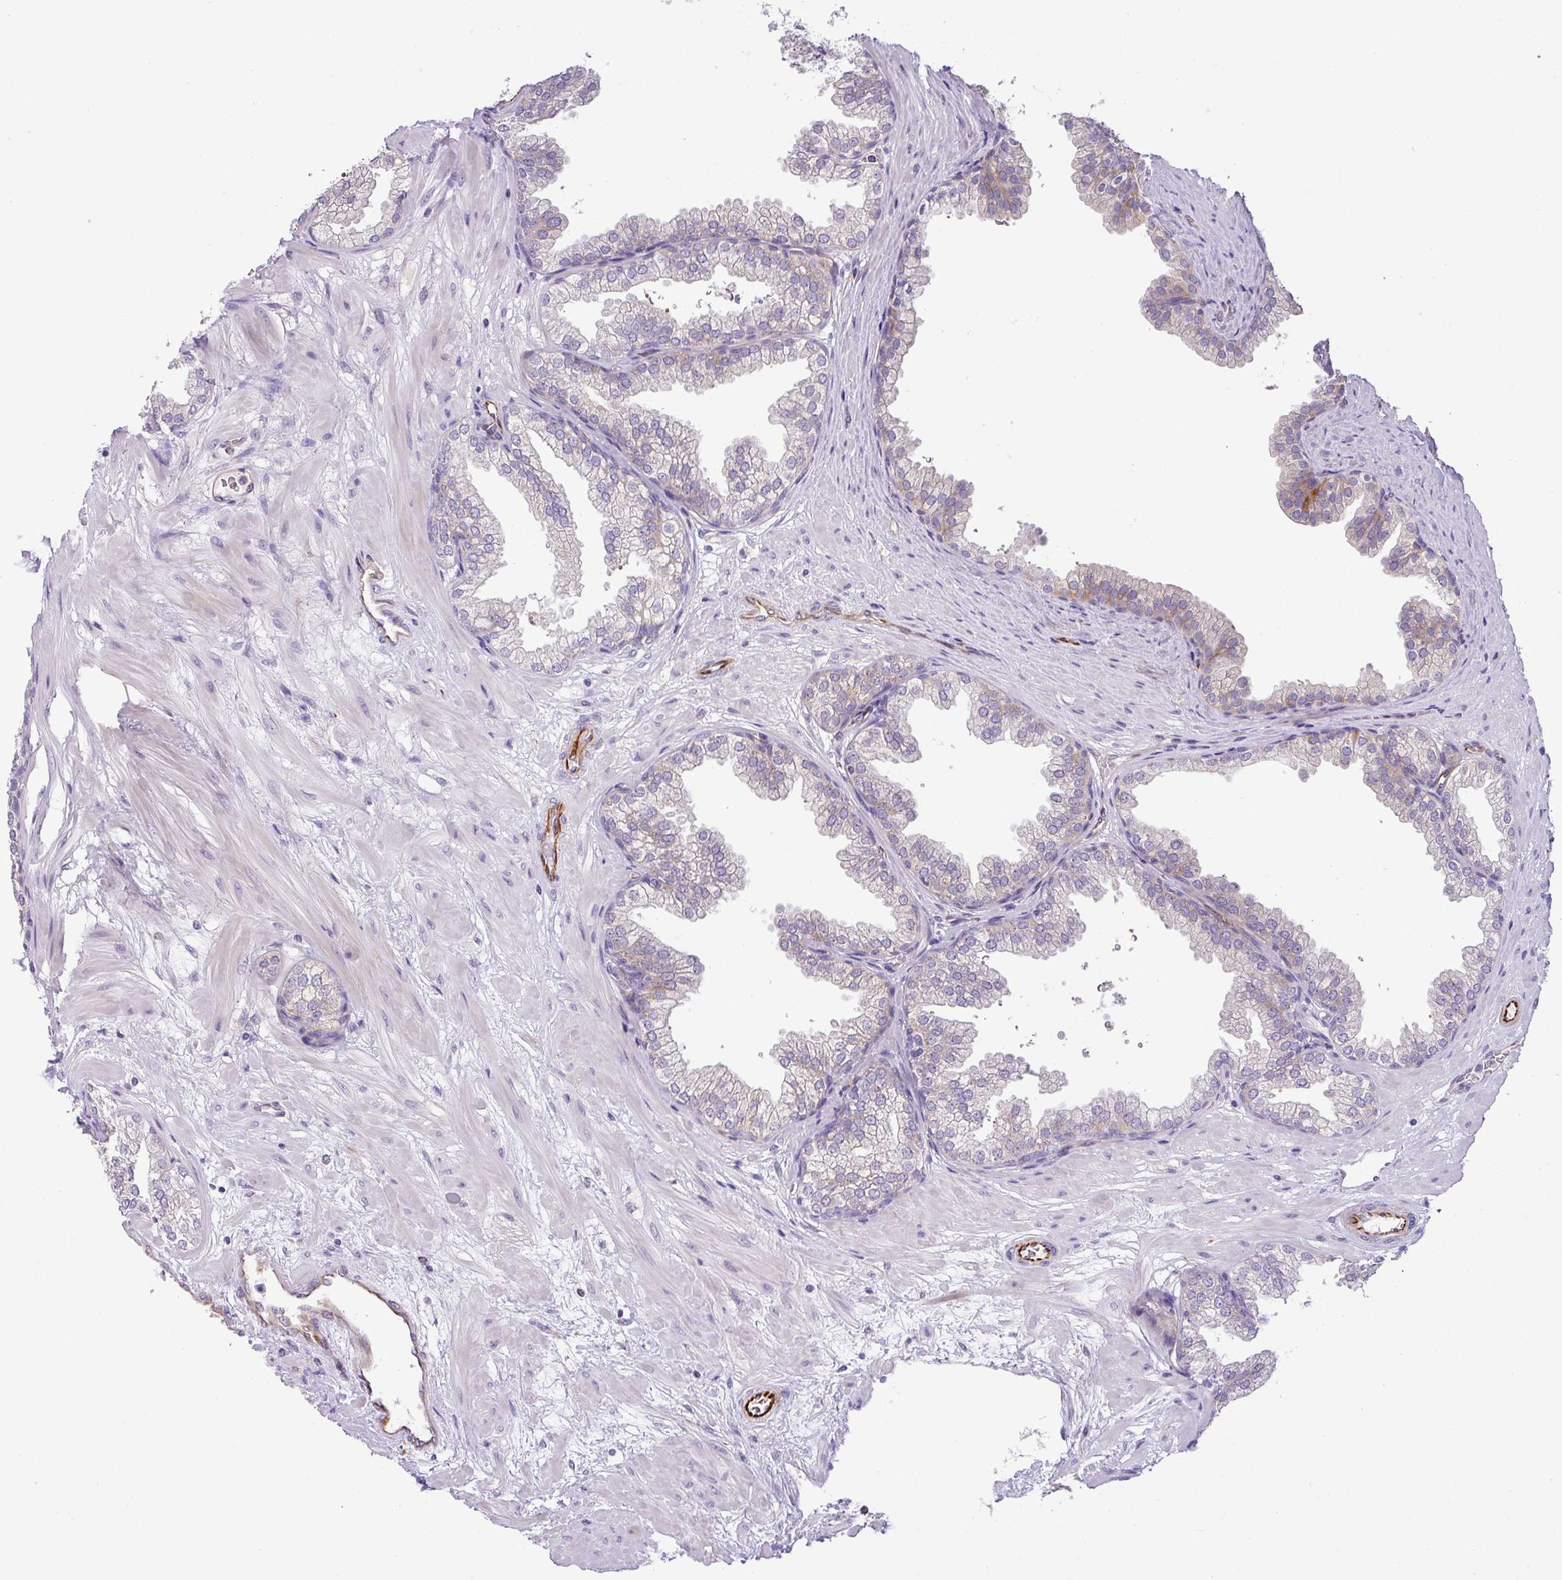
{"staining": {"intensity": "moderate", "quantity": "<25%", "location": "cytoplasmic/membranous"}, "tissue": "prostate", "cell_type": "Glandular cells", "image_type": "normal", "snomed": [{"axis": "morphology", "description": "Normal tissue, NOS"}, {"axis": "topography", "description": "Prostate"}], "caption": "This photomicrograph reveals immunohistochemistry (IHC) staining of unremarkable prostate, with low moderate cytoplasmic/membranous staining in approximately <25% of glandular cells.", "gene": "ENSG00000273748", "patient": {"sex": "male", "age": 37}}